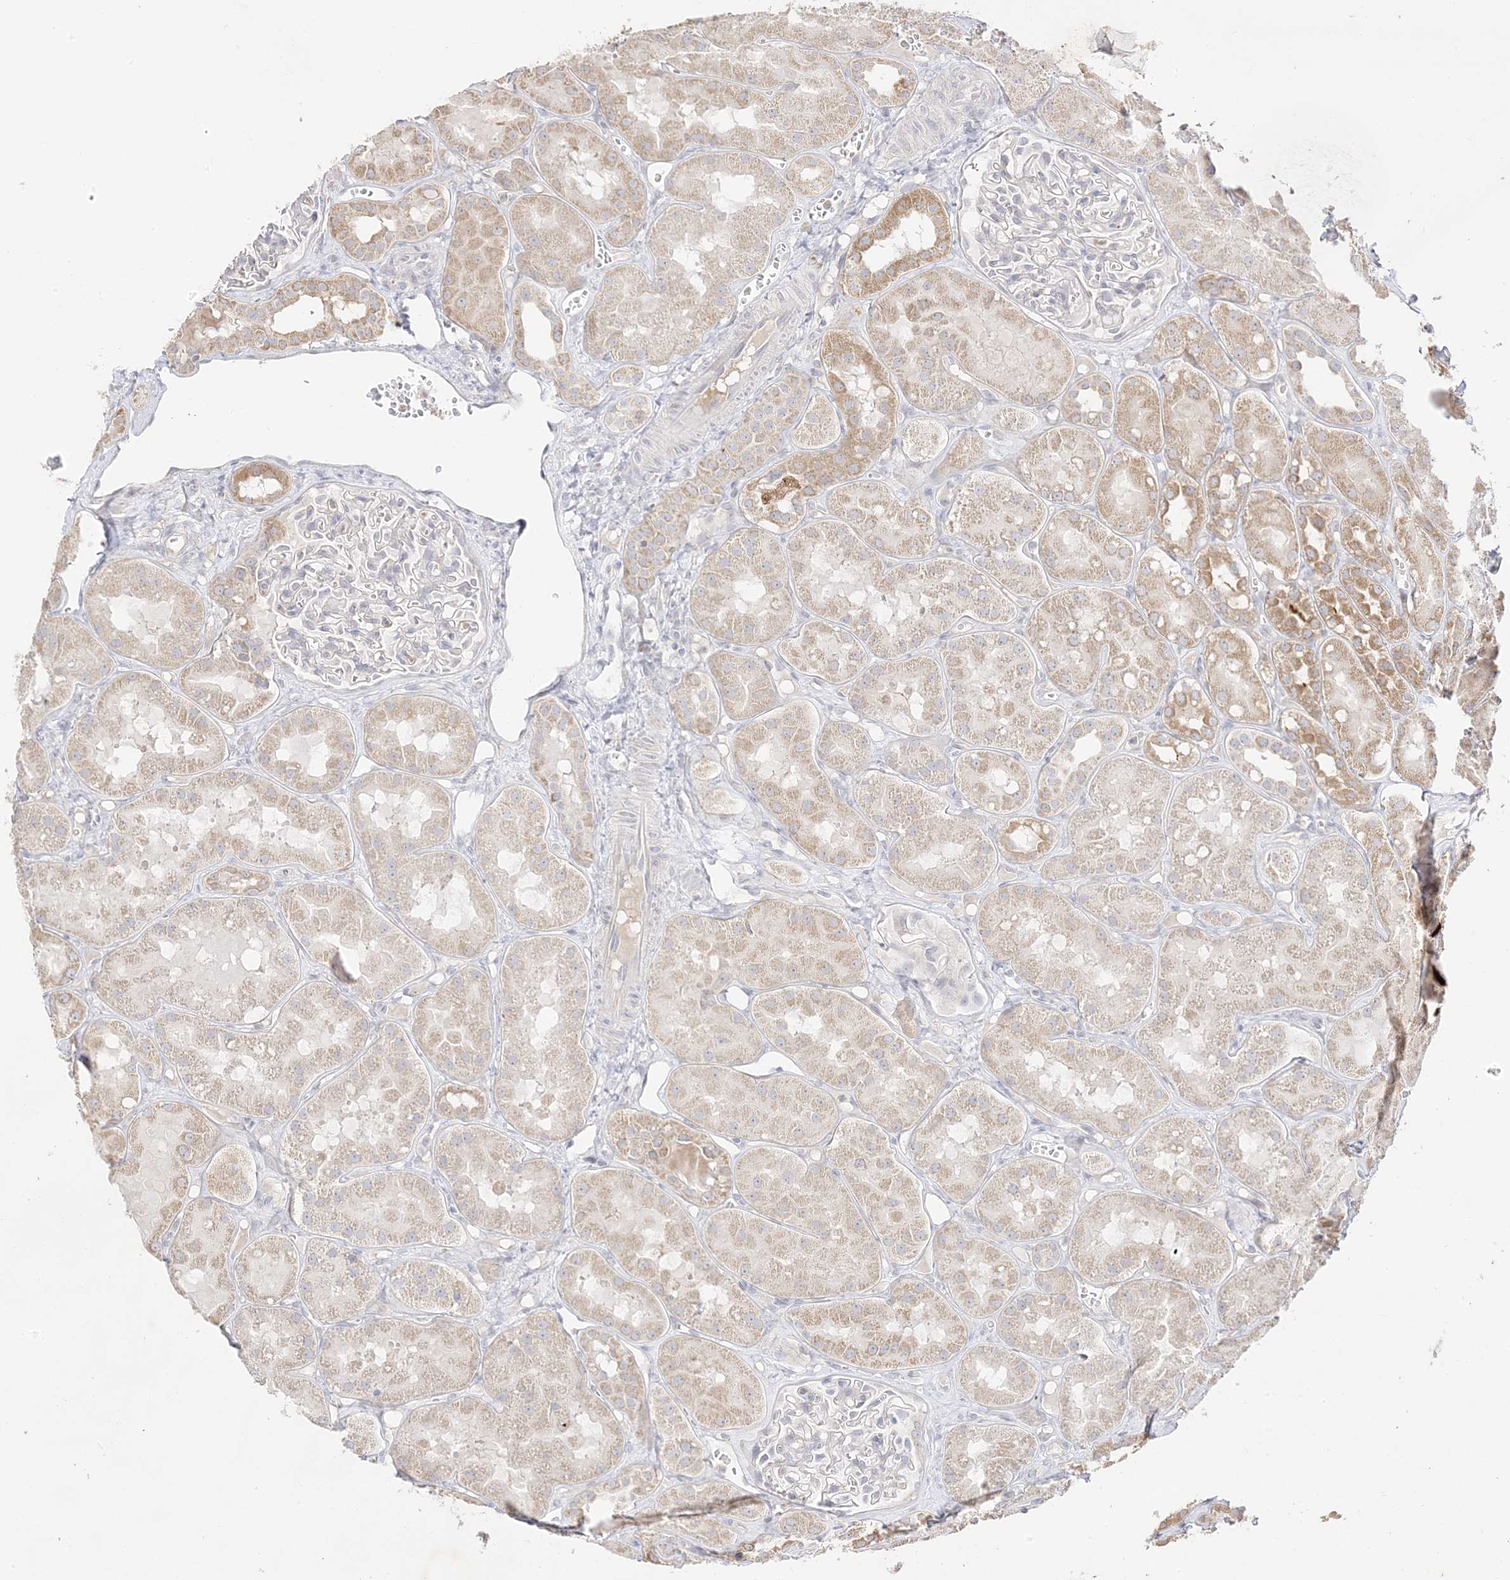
{"staining": {"intensity": "negative", "quantity": "none", "location": "none"}, "tissue": "kidney", "cell_type": "Cells in glomeruli", "image_type": "normal", "snomed": [{"axis": "morphology", "description": "Normal tissue, NOS"}, {"axis": "topography", "description": "Kidney"}], "caption": "IHC of unremarkable human kidney shows no staining in cells in glomeruli. The staining is performed using DAB (3,3'-diaminobenzidine) brown chromogen with nuclei counter-stained in using hematoxylin.", "gene": "TRANK1", "patient": {"sex": "male", "age": 16}}